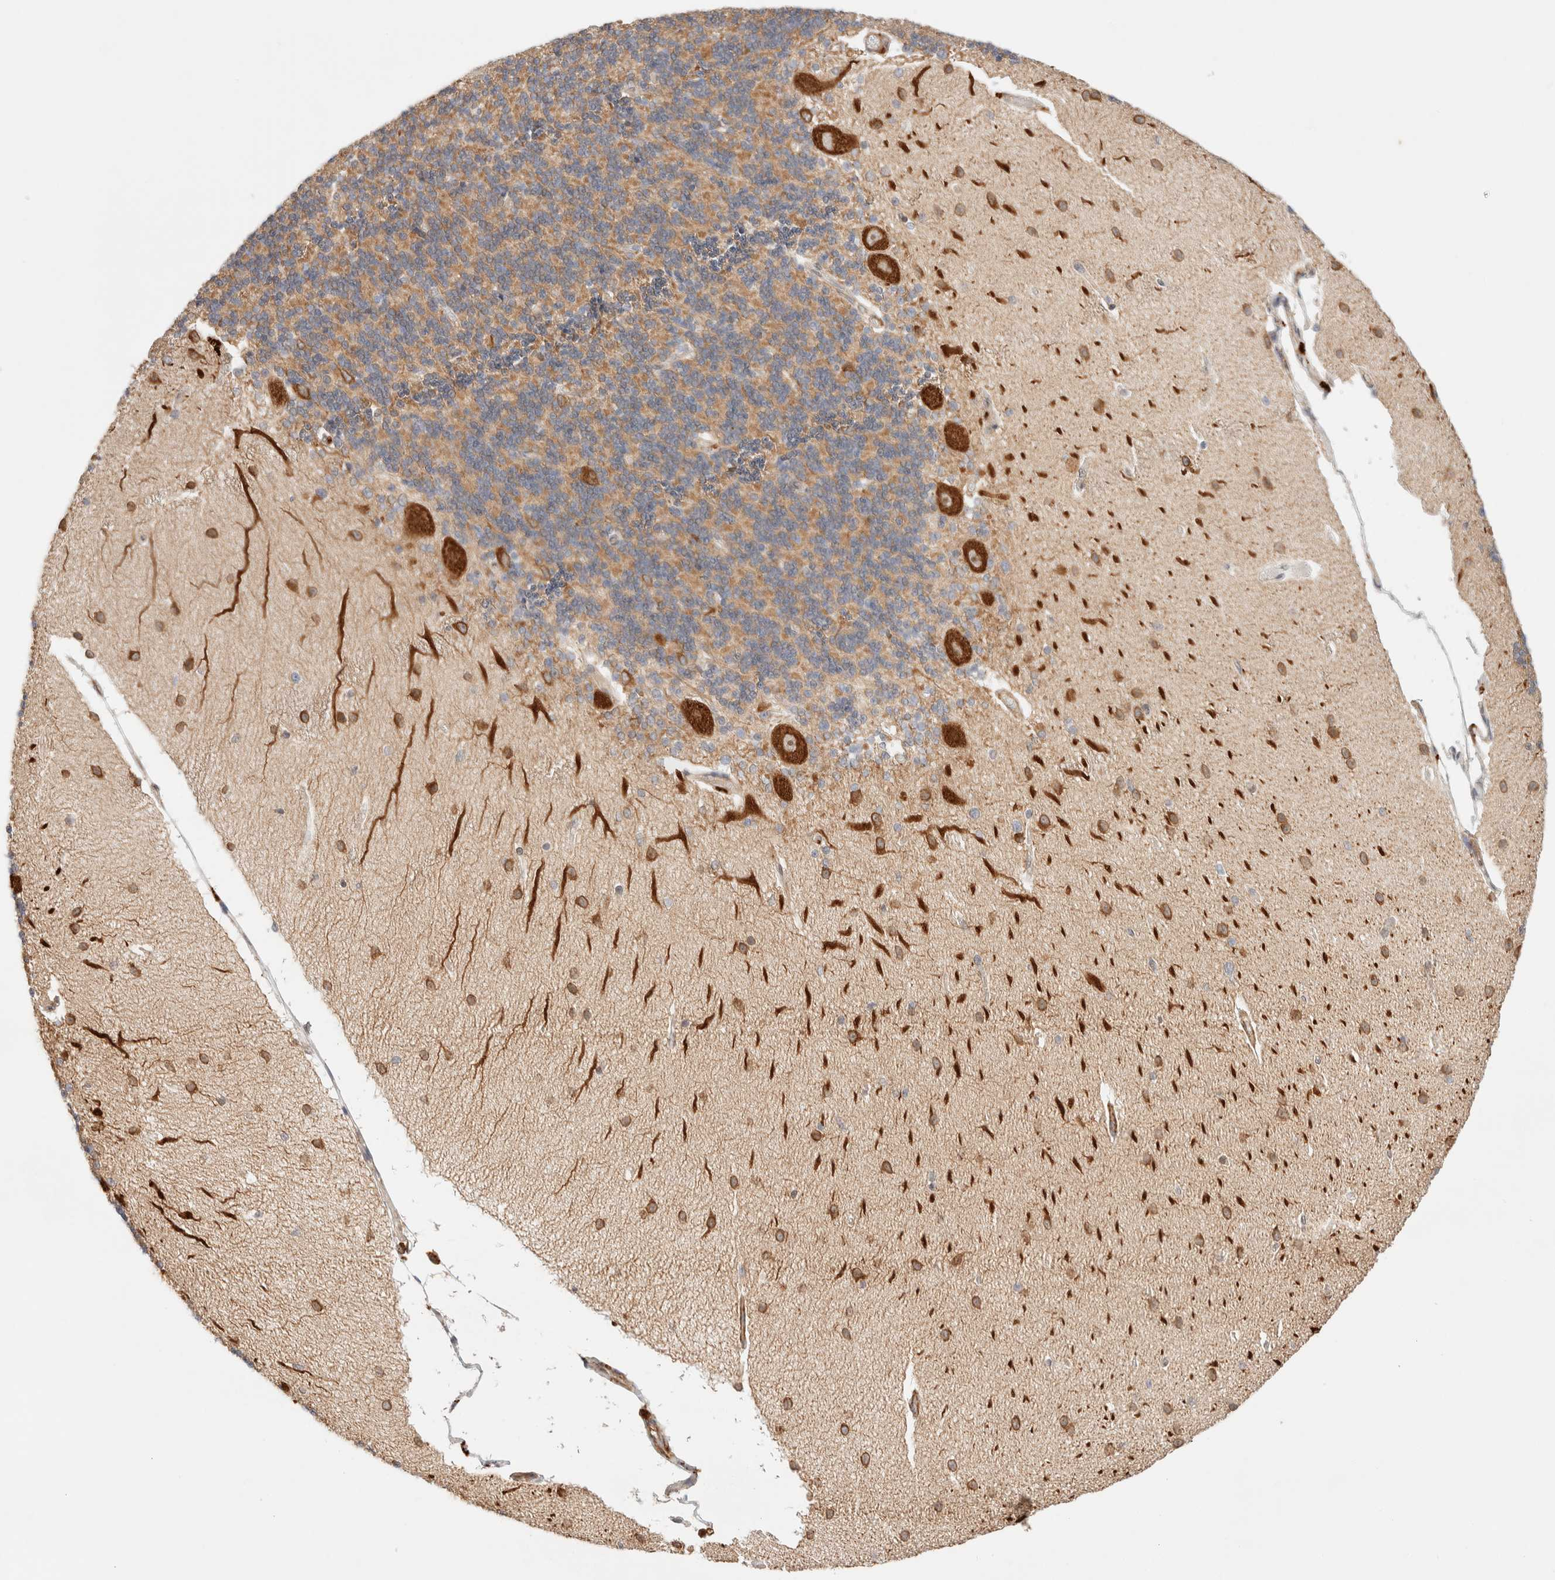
{"staining": {"intensity": "moderate", "quantity": ">75%", "location": "cytoplasmic/membranous"}, "tissue": "cerebellum", "cell_type": "Cells in granular layer", "image_type": "normal", "snomed": [{"axis": "morphology", "description": "Normal tissue, NOS"}, {"axis": "topography", "description": "Cerebellum"}], "caption": "The photomicrograph exhibits immunohistochemical staining of unremarkable cerebellum. There is moderate cytoplasmic/membranous staining is identified in about >75% of cells in granular layer.", "gene": "RRP15", "patient": {"sex": "female", "age": 54}}